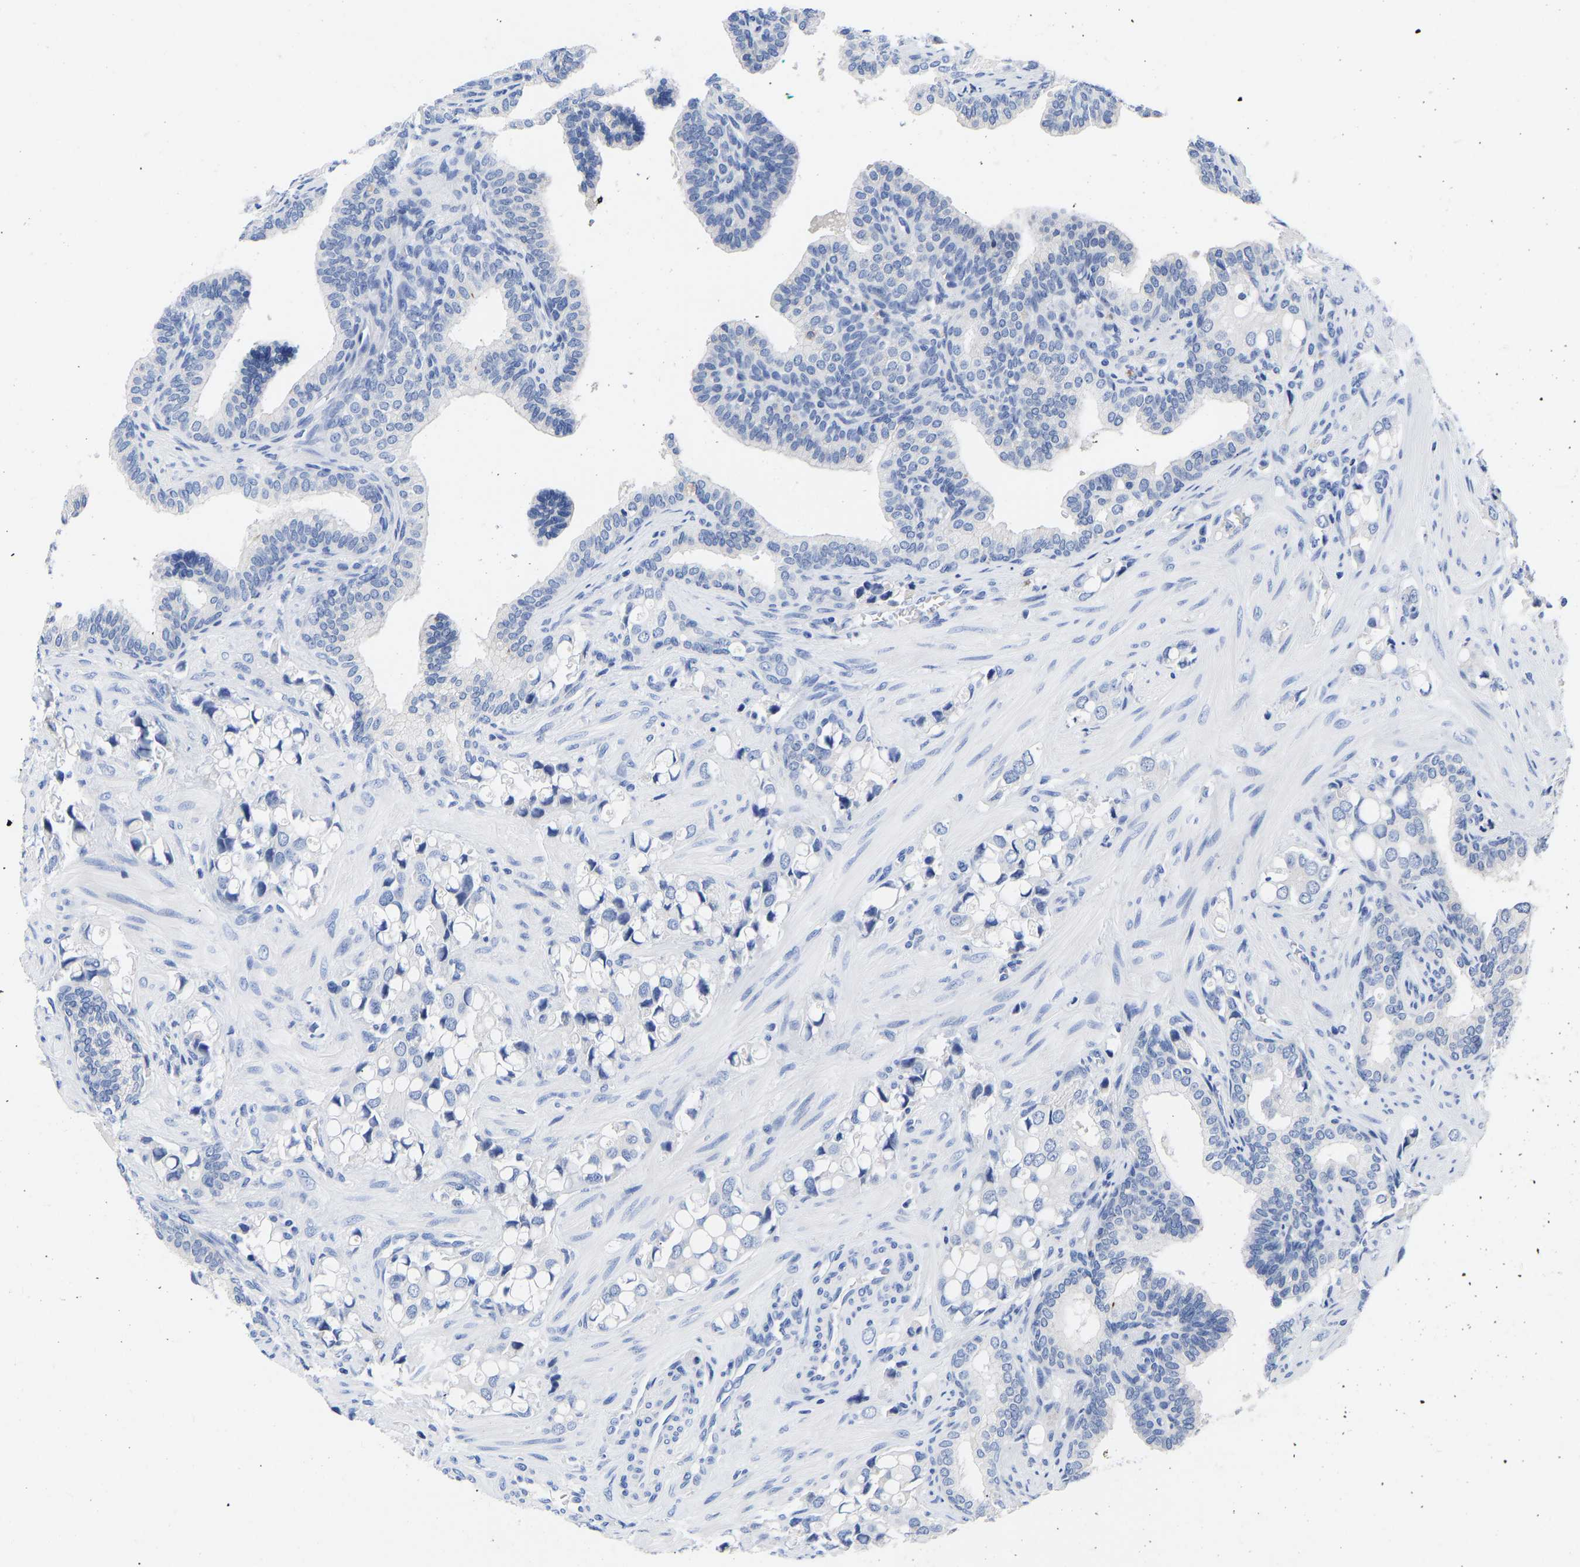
{"staining": {"intensity": "negative", "quantity": "none", "location": "none"}, "tissue": "prostate cancer", "cell_type": "Tumor cells", "image_type": "cancer", "snomed": [{"axis": "morphology", "description": "Adenocarcinoma, High grade"}, {"axis": "topography", "description": "Prostate"}], "caption": "High power microscopy histopathology image of an immunohistochemistry (IHC) image of prostate adenocarcinoma (high-grade), revealing no significant expression in tumor cells.", "gene": "GPA33", "patient": {"sex": "male", "age": 52}}